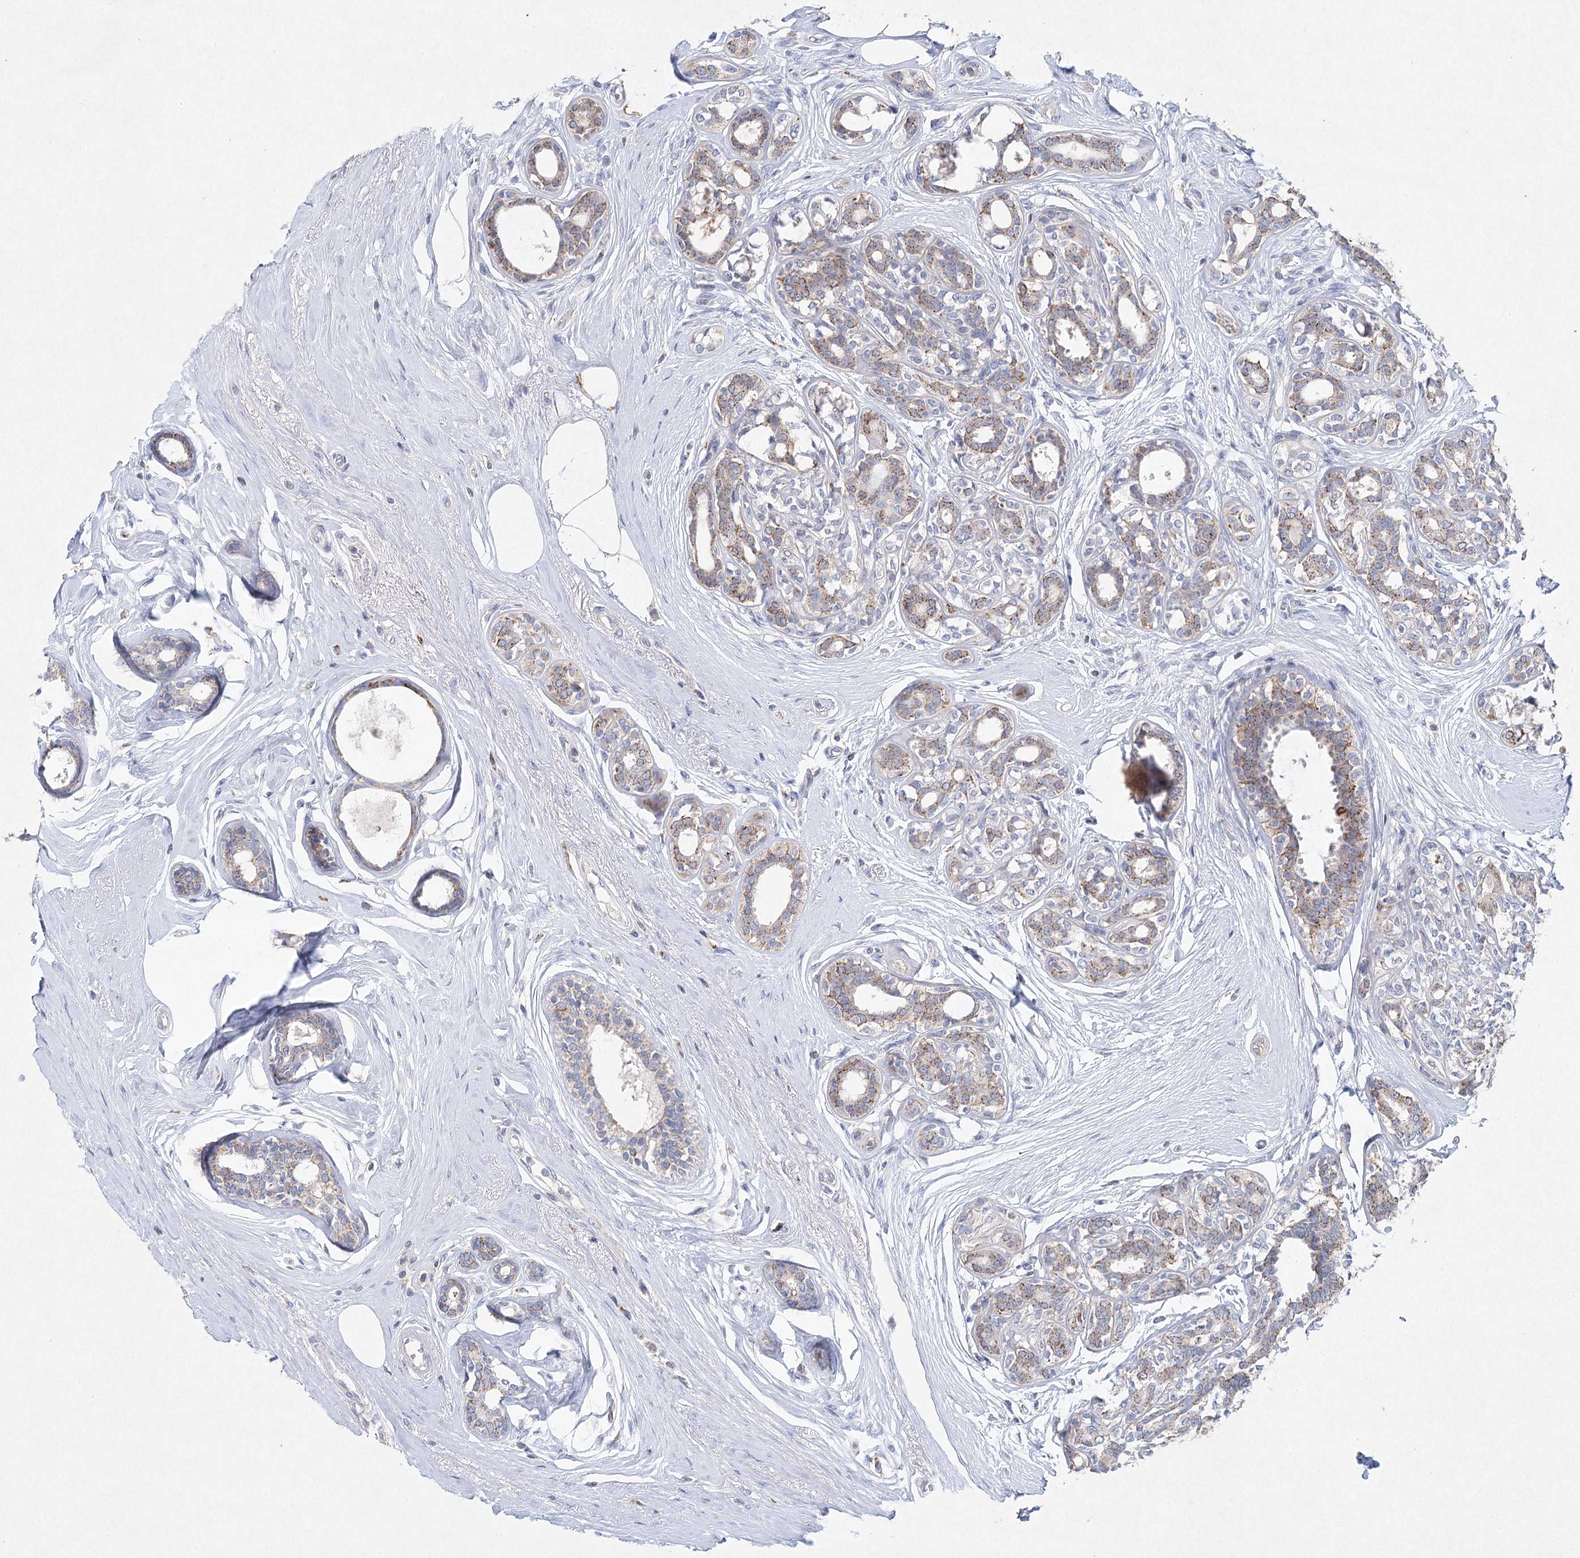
{"staining": {"intensity": "moderate", "quantity": "25%-75%", "location": "cytoplasmic/membranous"}, "tissue": "breast cancer", "cell_type": "Tumor cells", "image_type": "cancer", "snomed": [{"axis": "morphology", "description": "Lobular carcinoma"}, {"axis": "topography", "description": "Breast"}], "caption": "Lobular carcinoma (breast) tissue displays moderate cytoplasmic/membranous staining in about 25%-75% of tumor cells", "gene": "XPO6", "patient": {"sex": "female", "age": 51}}